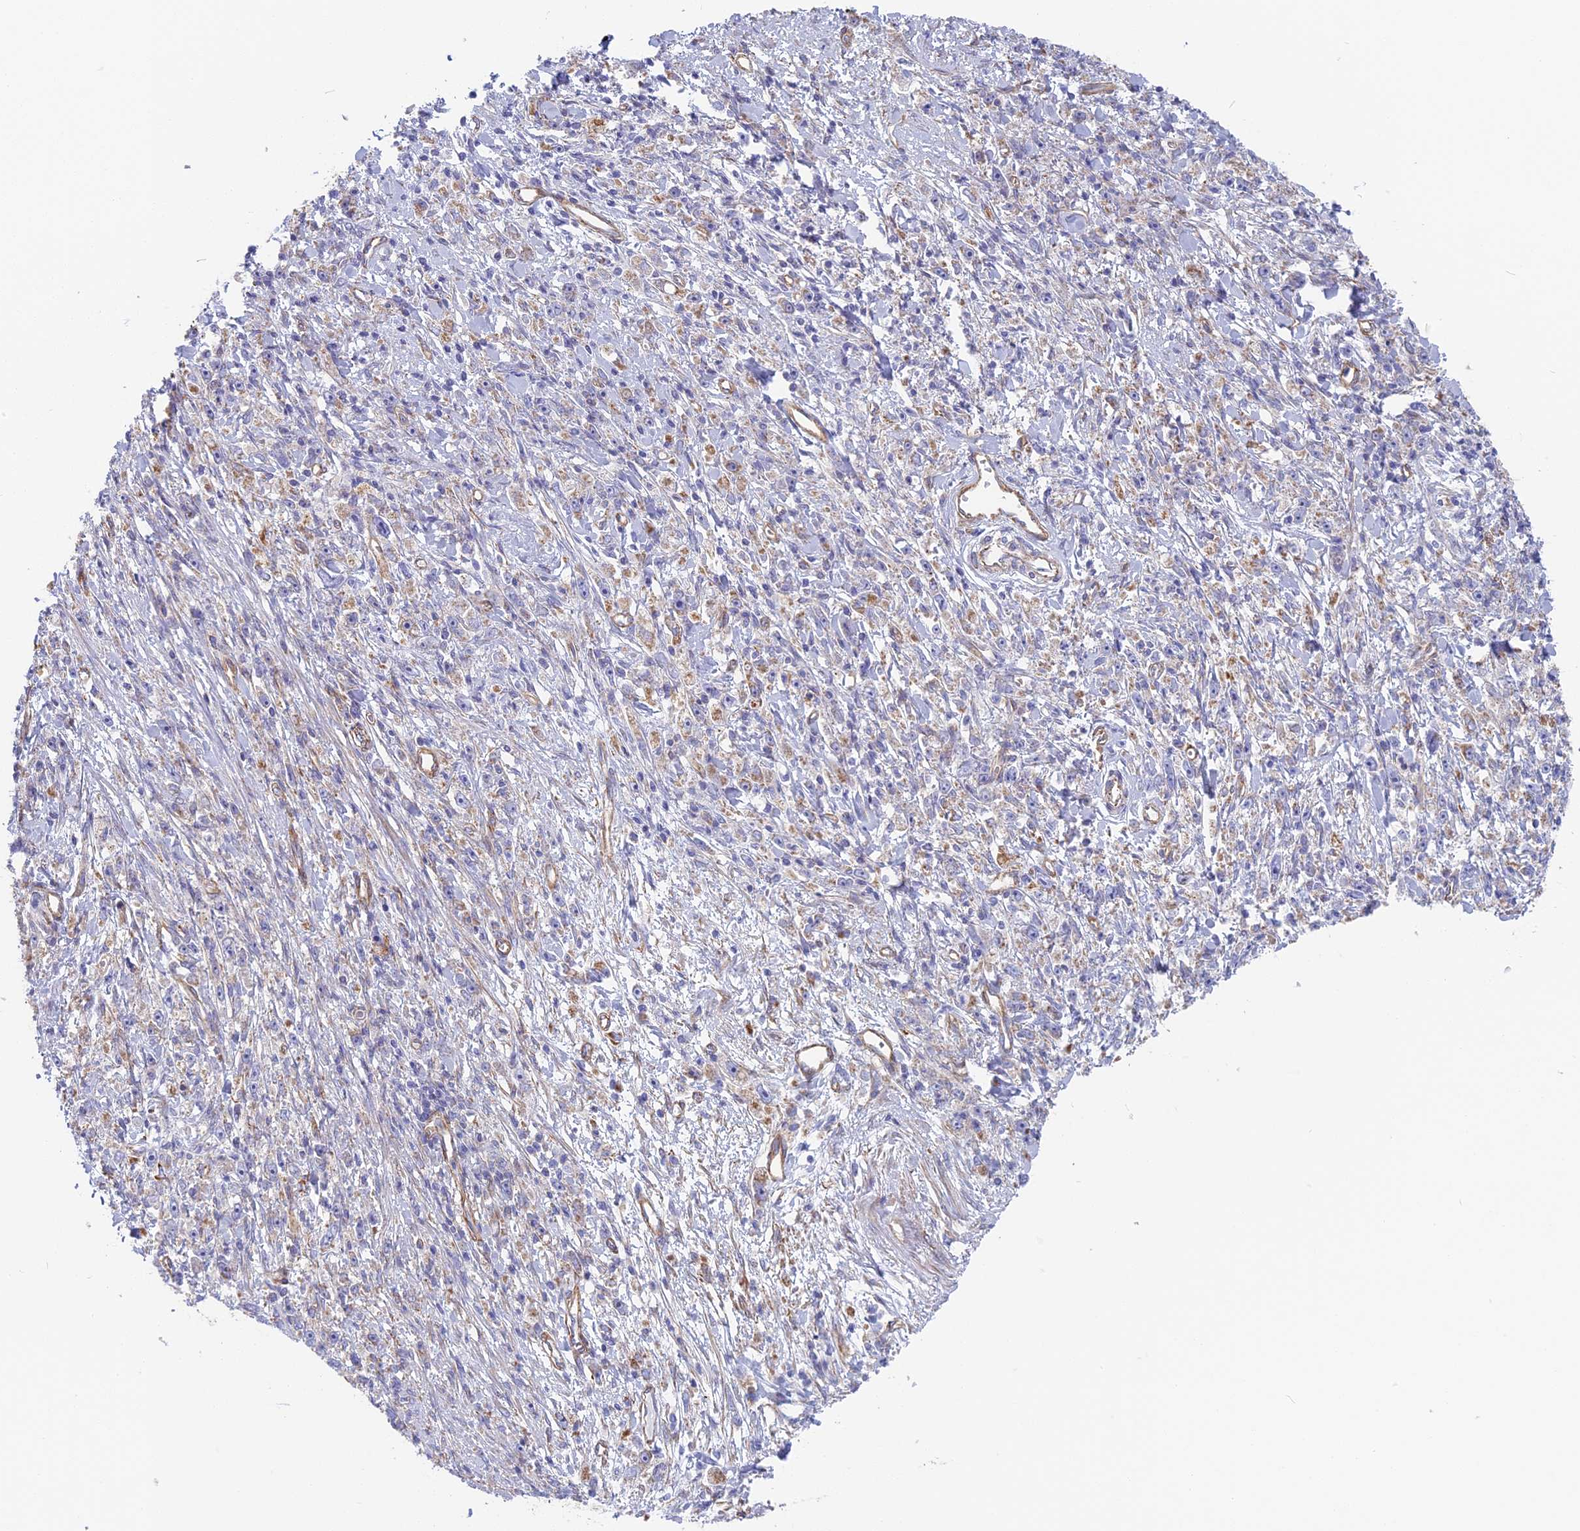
{"staining": {"intensity": "weak", "quantity": "<25%", "location": "cytoplasmic/membranous"}, "tissue": "stomach cancer", "cell_type": "Tumor cells", "image_type": "cancer", "snomed": [{"axis": "morphology", "description": "Adenocarcinoma, NOS"}, {"axis": "topography", "description": "Stomach"}], "caption": "Human stomach adenocarcinoma stained for a protein using IHC reveals no expression in tumor cells.", "gene": "DDA1", "patient": {"sex": "female", "age": 59}}